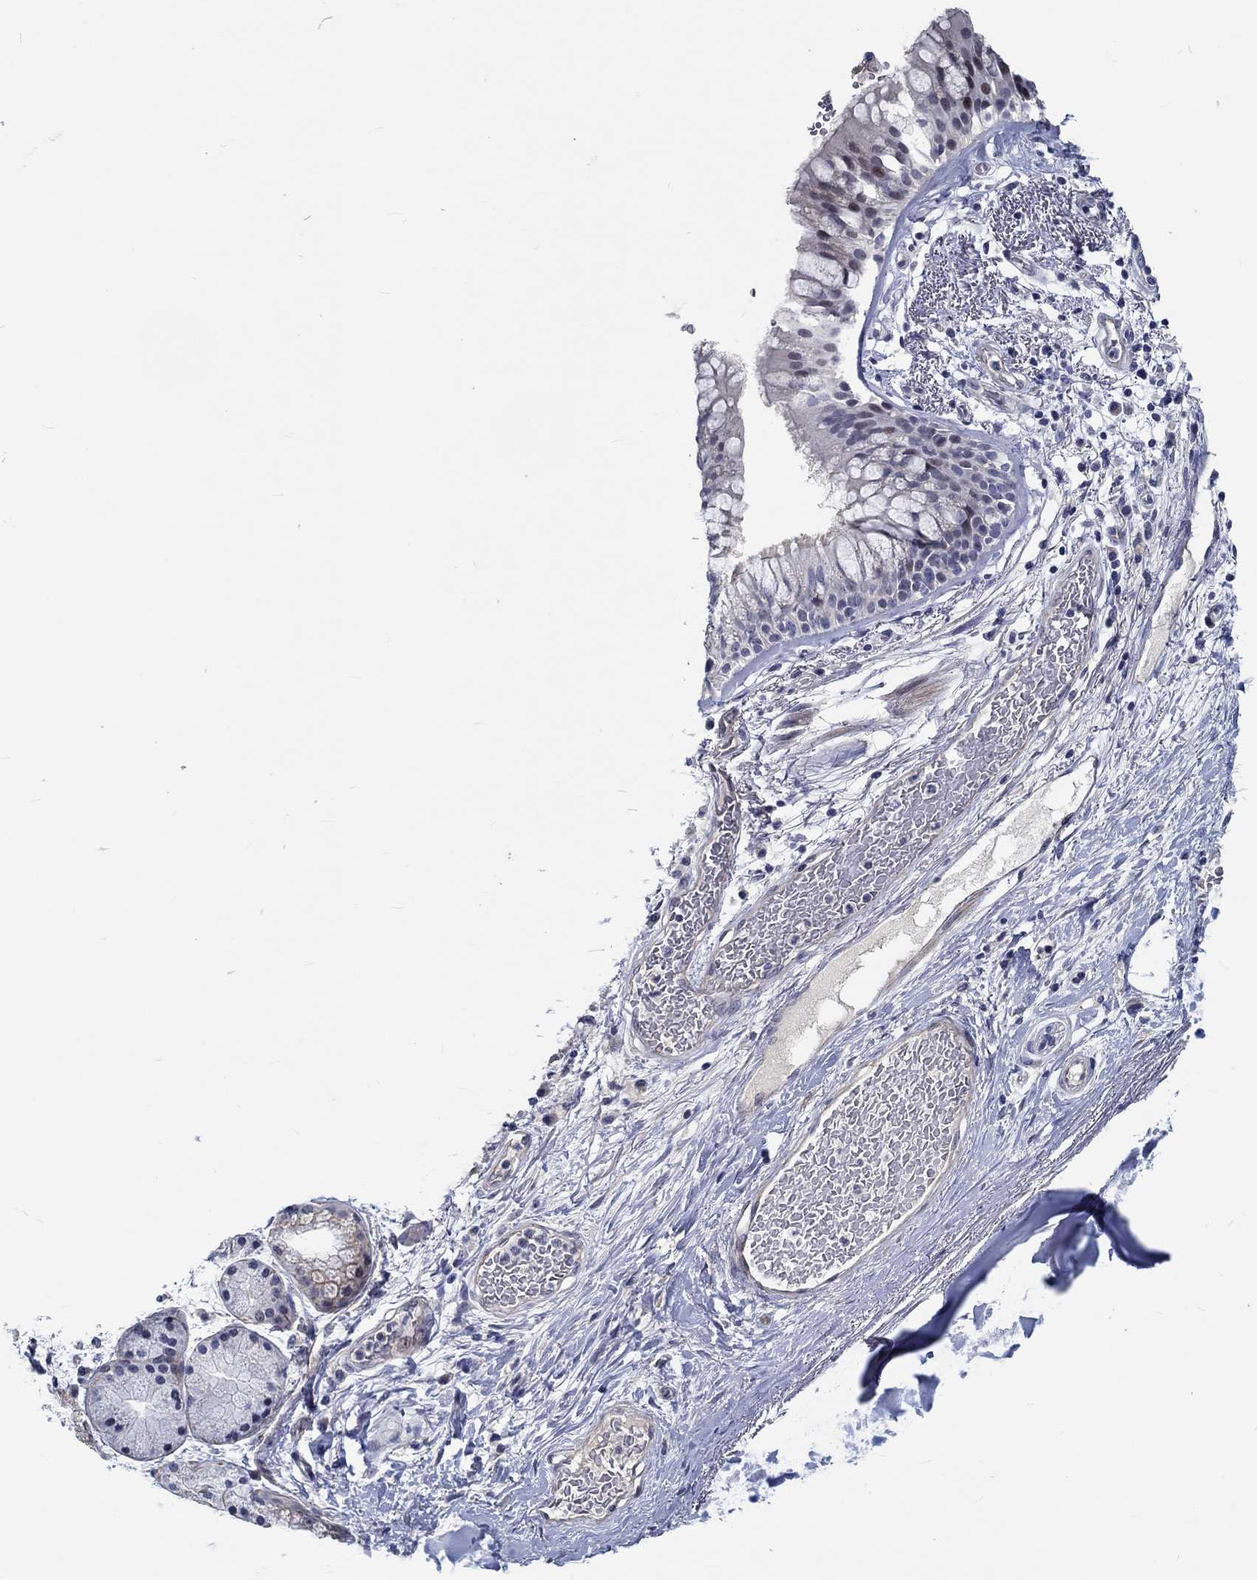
{"staining": {"intensity": "negative", "quantity": "none", "location": "none"}, "tissue": "bronchus", "cell_type": "Respiratory epithelial cells", "image_type": "normal", "snomed": [{"axis": "morphology", "description": "Normal tissue, NOS"}, {"axis": "topography", "description": "Bronchus"}, {"axis": "topography", "description": "Lung"}], "caption": "Histopathology image shows no significant protein positivity in respiratory epithelial cells of unremarkable bronchus. (DAB IHC, high magnification).", "gene": "MYBPC1", "patient": {"sex": "female", "age": 57}}